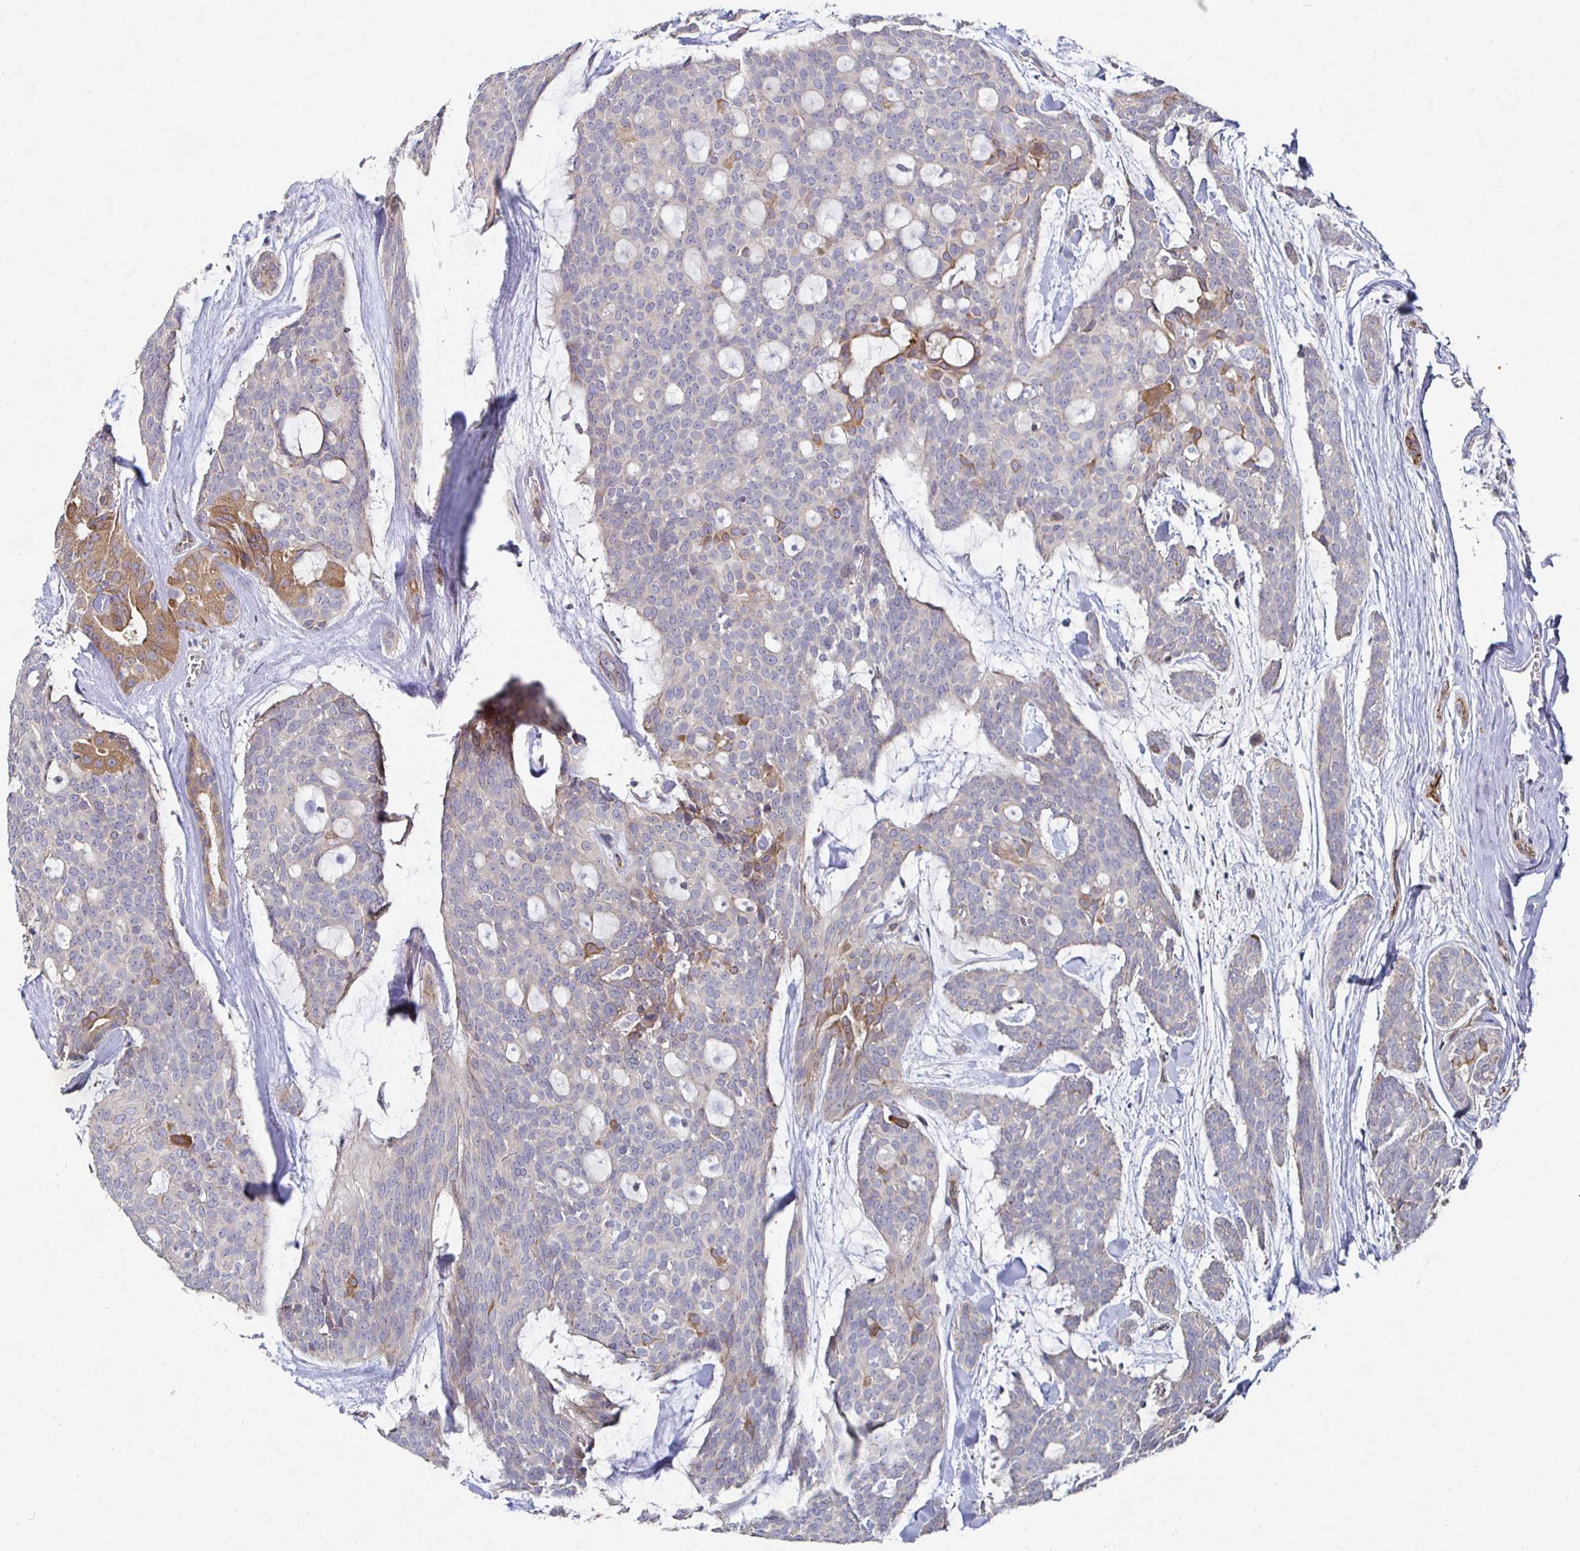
{"staining": {"intensity": "moderate", "quantity": "<25%", "location": "cytoplasmic/membranous"}, "tissue": "head and neck cancer", "cell_type": "Tumor cells", "image_type": "cancer", "snomed": [{"axis": "morphology", "description": "Adenocarcinoma, NOS"}, {"axis": "topography", "description": "Head-Neck"}], "caption": "A micrograph of human head and neck adenocarcinoma stained for a protein reveals moderate cytoplasmic/membranous brown staining in tumor cells.", "gene": "NRSN1", "patient": {"sex": "male", "age": 66}}